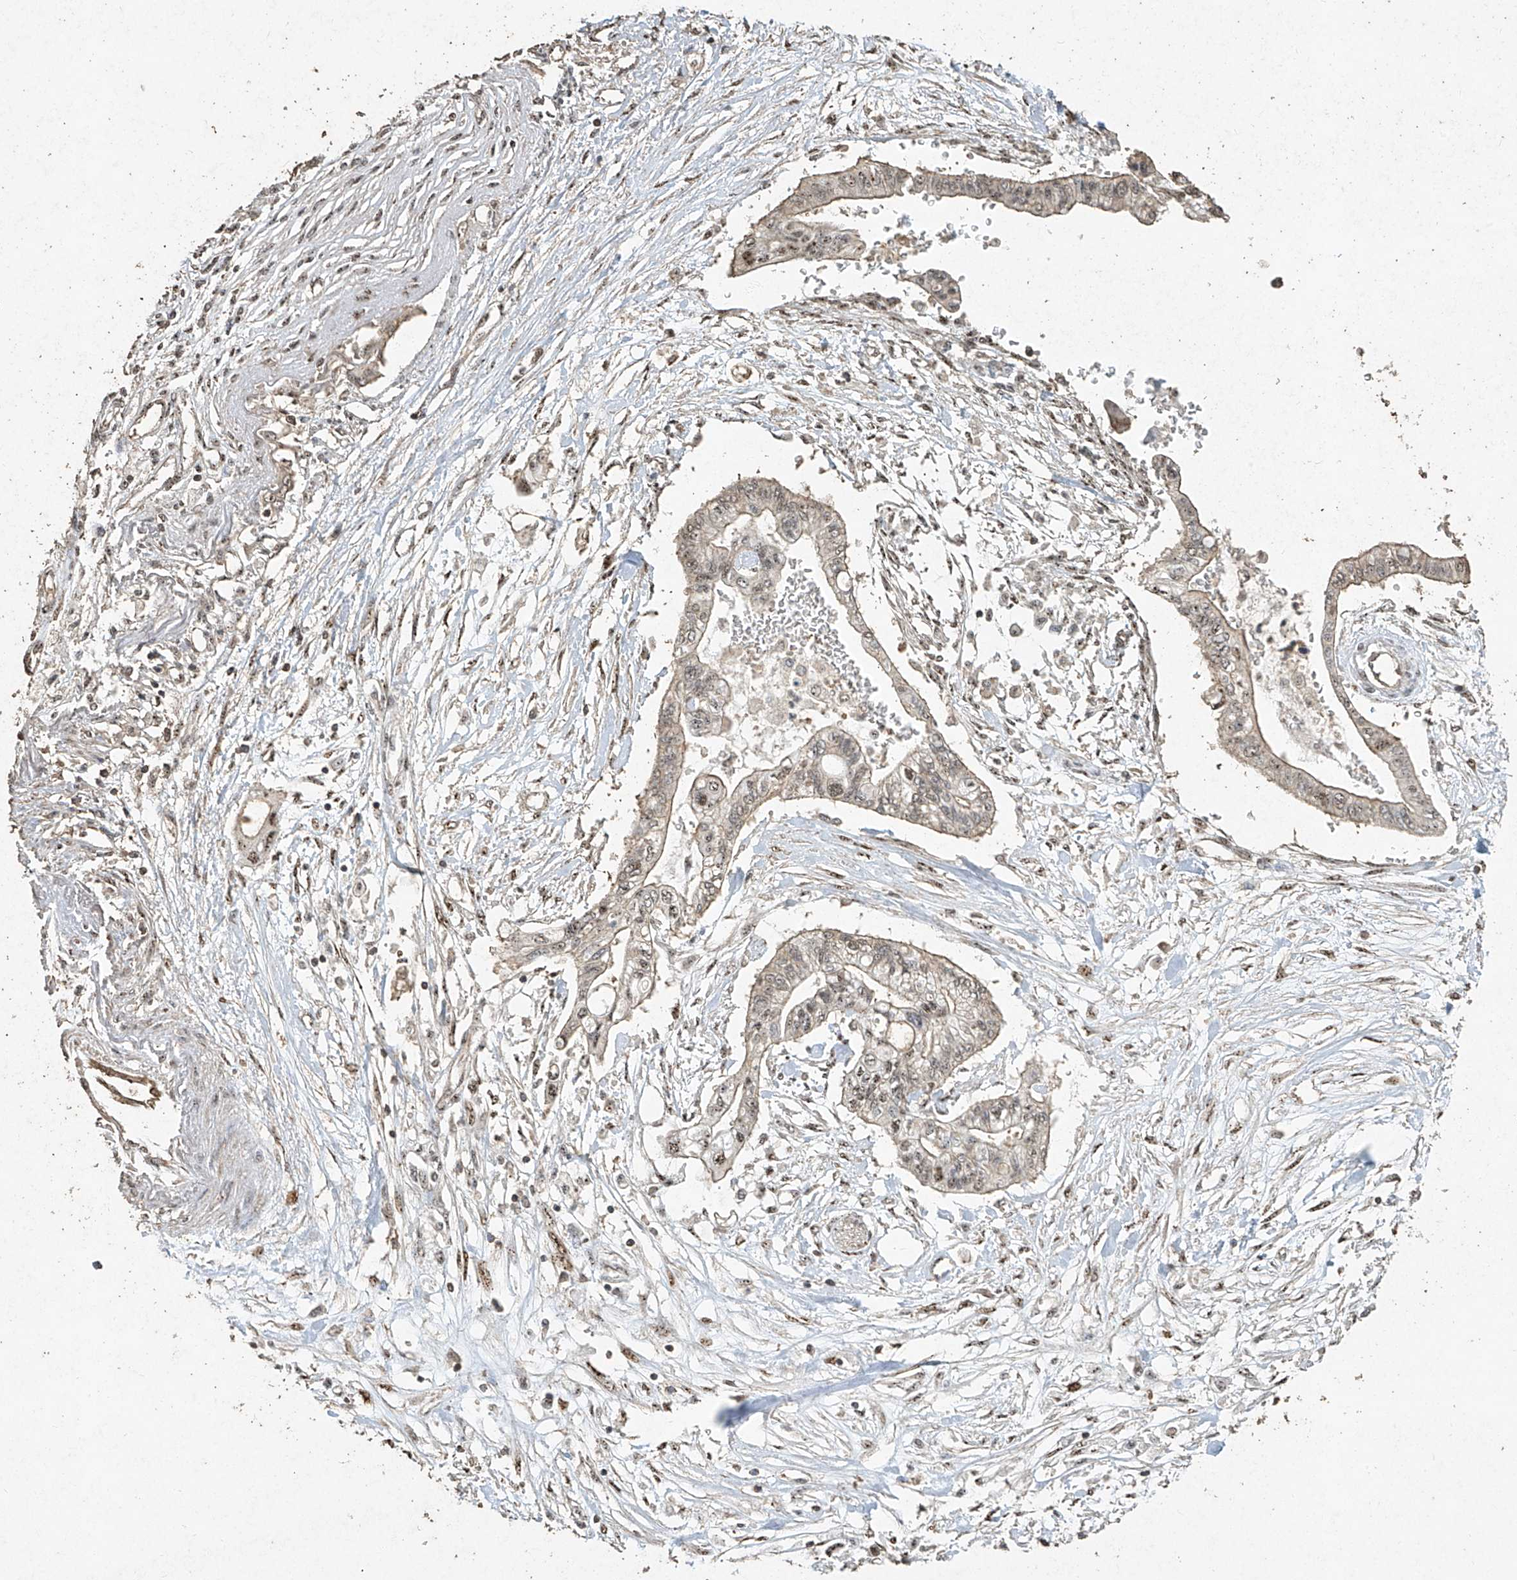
{"staining": {"intensity": "weak", "quantity": "25%-75%", "location": "nuclear"}, "tissue": "pancreatic cancer", "cell_type": "Tumor cells", "image_type": "cancer", "snomed": [{"axis": "morphology", "description": "Adenocarcinoma, NOS"}, {"axis": "topography", "description": "Pancreas"}], "caption": "Tumor cells show weak nuclear expression in approximately 25%-75% of cells in adenocarcinoma (pancreatic). (Stains: DAB in brown, nuclei in blue, Microscopy: brightfield microscopy at high magnification).", "gene": "ERBB3", "patient": {"sex": "female", "age": 77}}